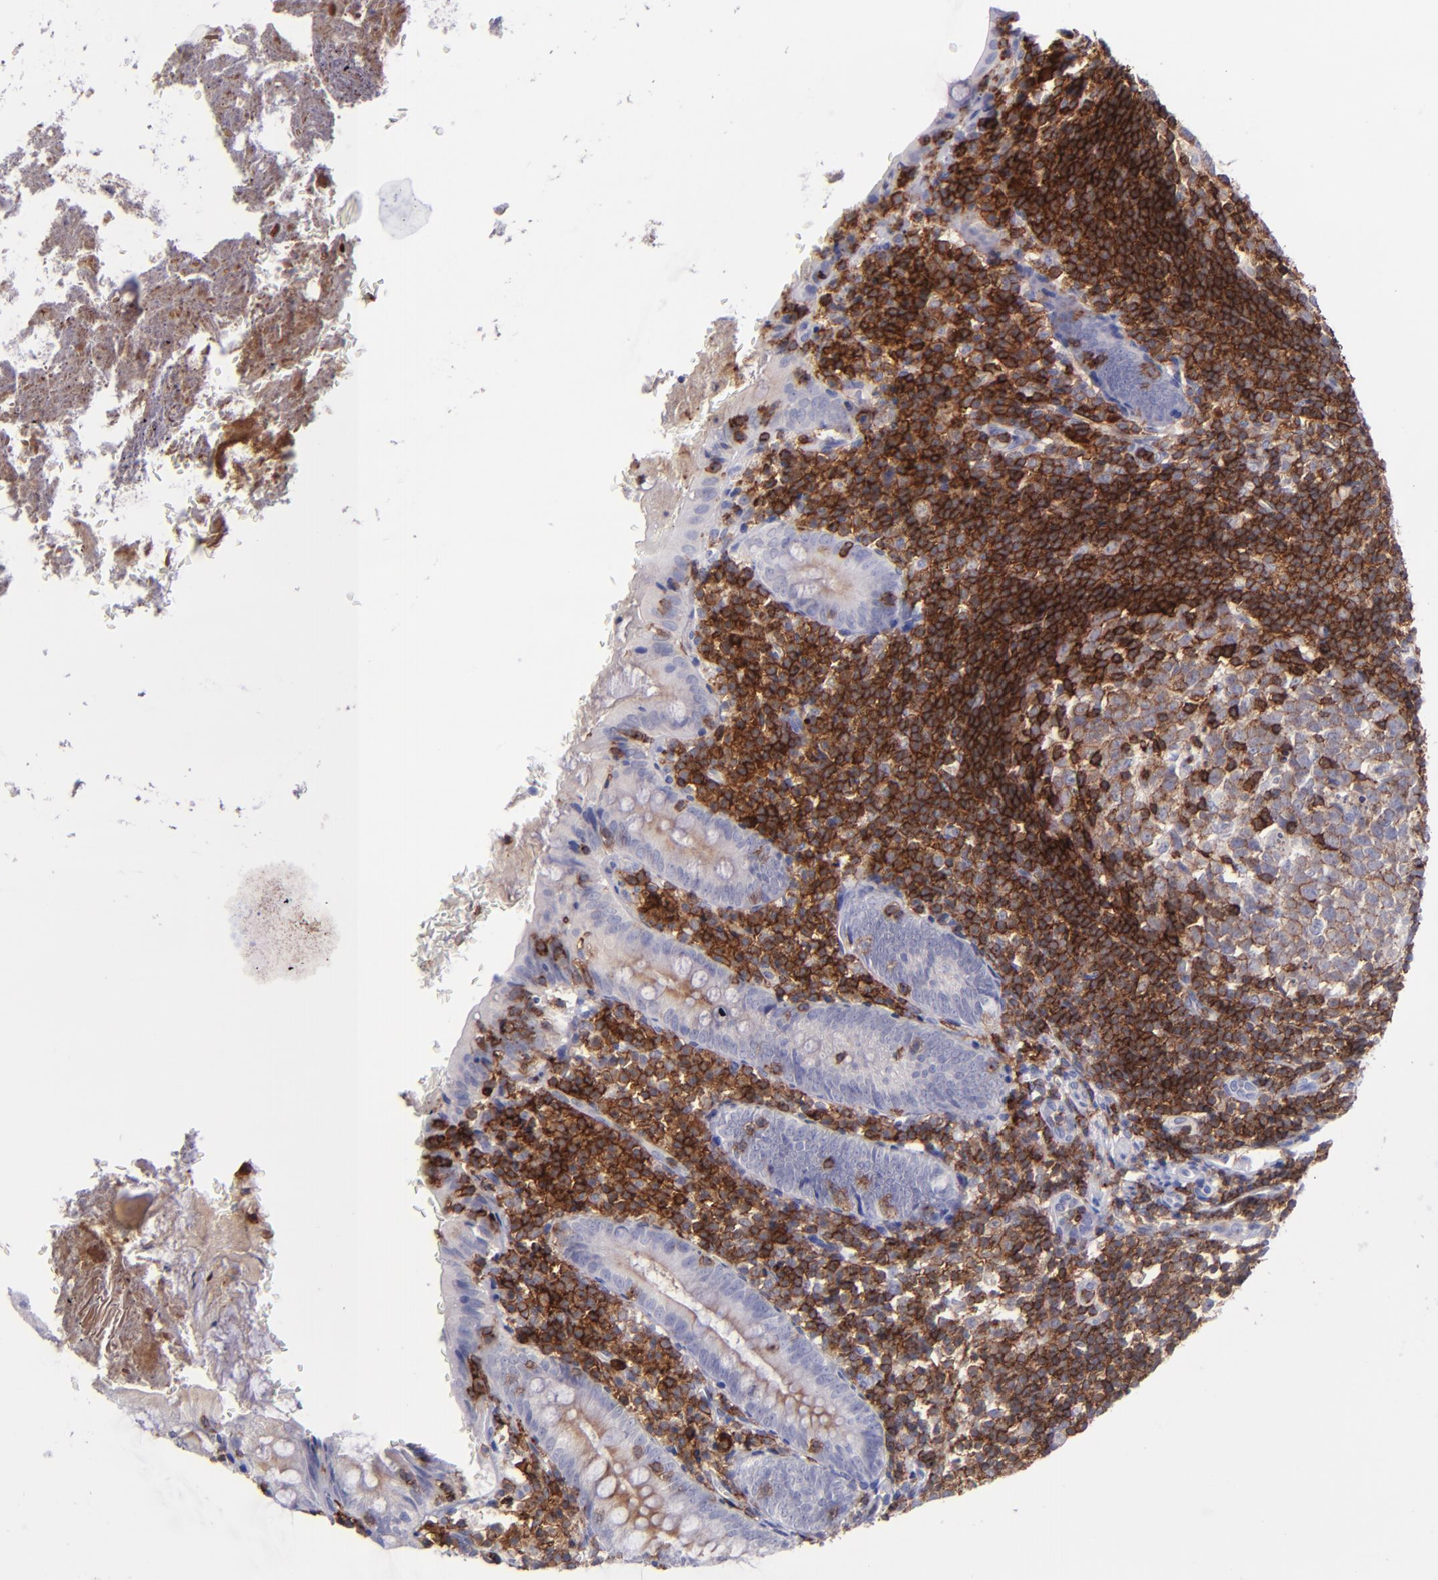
{"staining": {"intensity": "weak", "quantity": "<25%", "location": "cytoplasmic/membranous"}, "tissue": "appendix", "cell_type": "Glandular cells", "image_type": "normal", "snomed": [{"axis": "morphology", "description": "Normal tissue, NOS"}, {"axis": "topography", "description": "Appendix"}], "caption": "Immunohistochemical staining of benign appendix exhibits no significant positivity in glandular cells.", "gene": "ICAM3", "patient": {"sex": "female", "age": 10}}